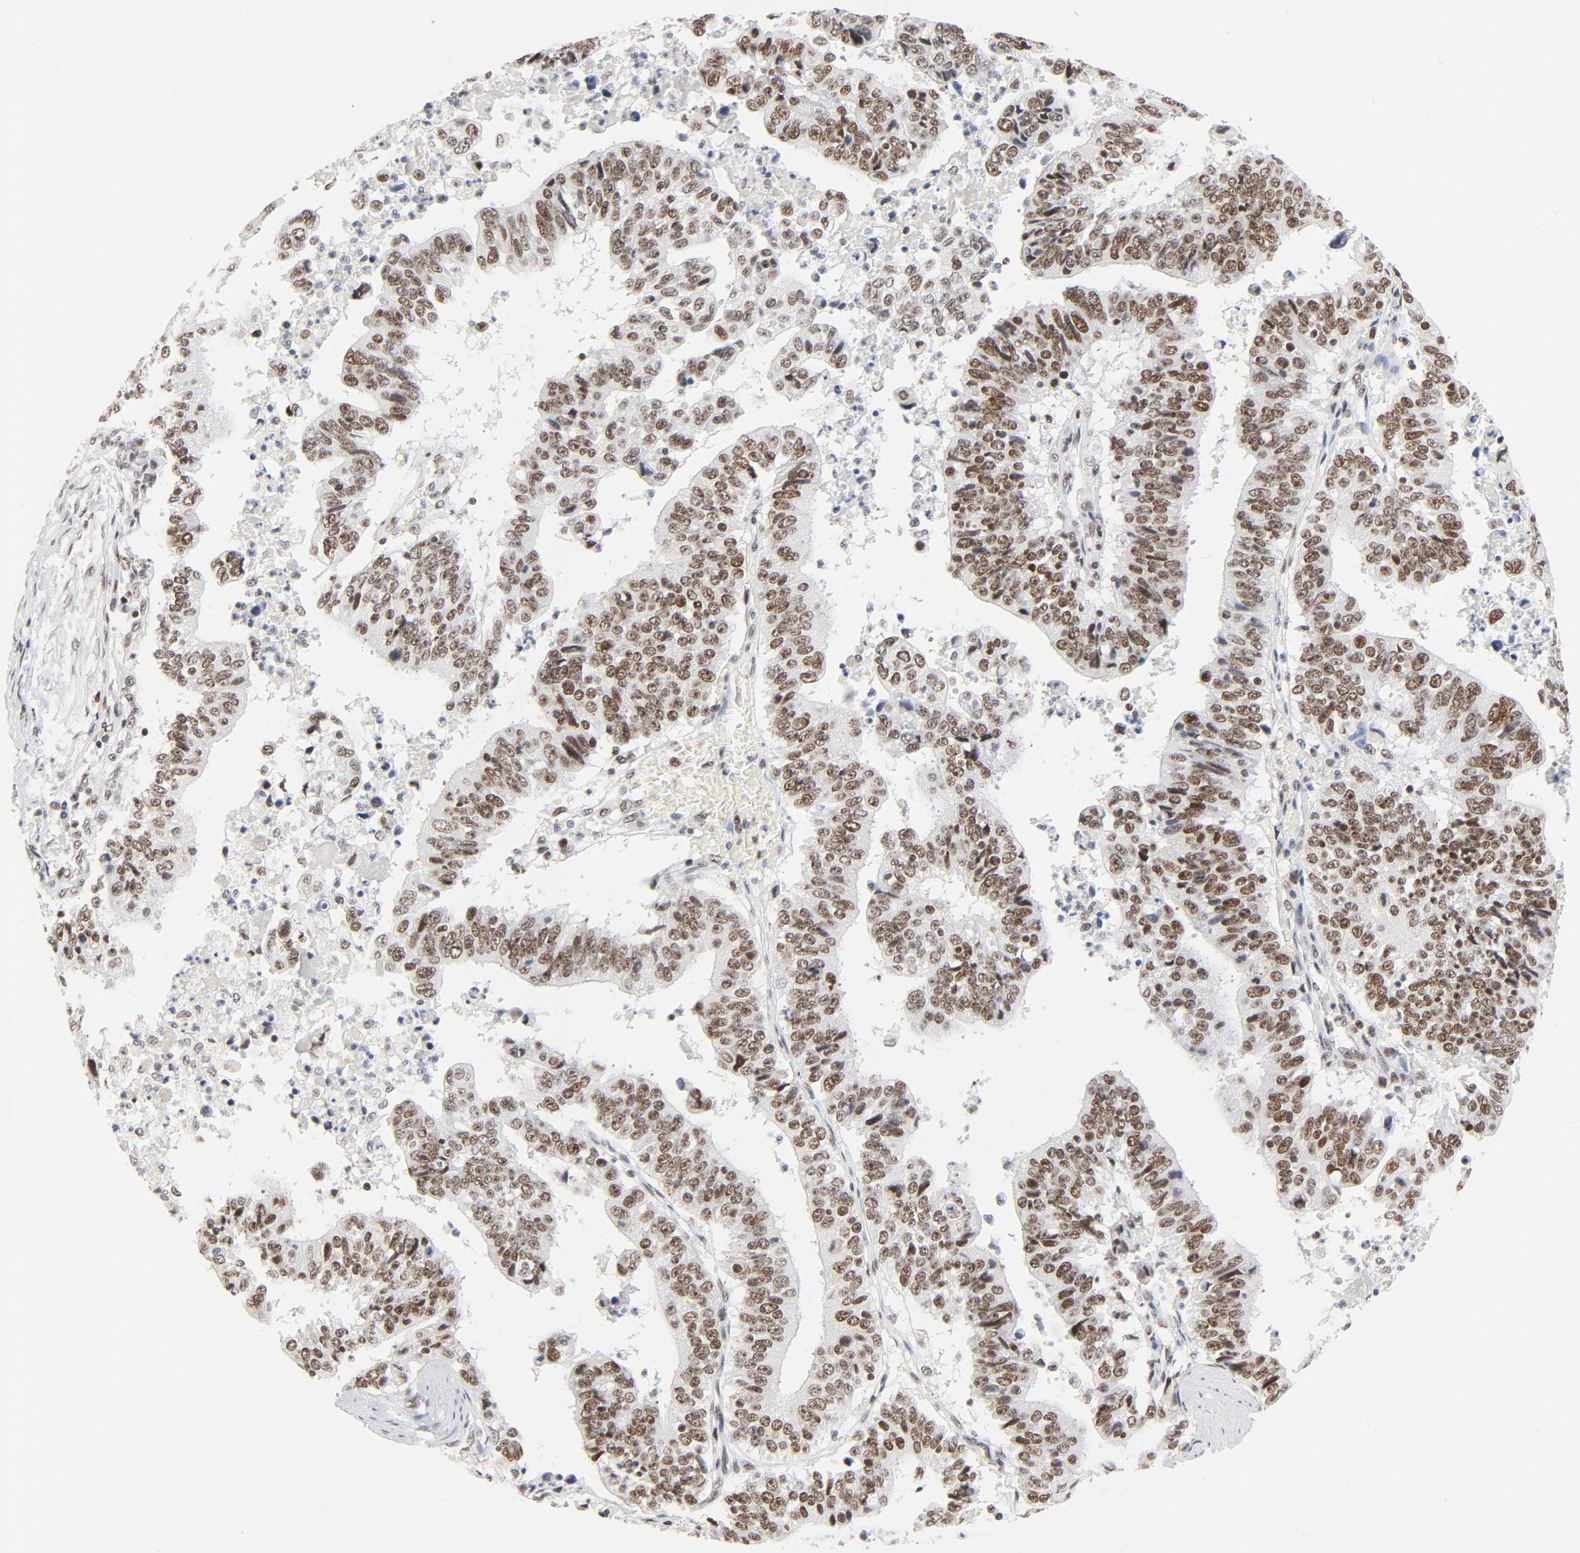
{"staining": {"intensity": "moderate", "quantity": ">75%", "location": "nuclear"}, "tissue": "stomach cancer", "cell_type": "Tumor cells", "image_type": "cancer", "snomed": [{"axis": "morphology", "description": "Adenocarcinoma, NOS"}, {"axis": "topography", "description": "Stomach, upper"}], "caption": "Stomach cancer stained with immunohistochemistry reveals moderate nuclear expression in about >75% of tumor cells. Using DAB (3,3'-diaminobenzidine) (brown) and hematoxylin (blue) stains, captured at high magnification using brightfield microscopy.", "gene": "GTF2H1", "patient": {"sex": "female", "age": 50}}